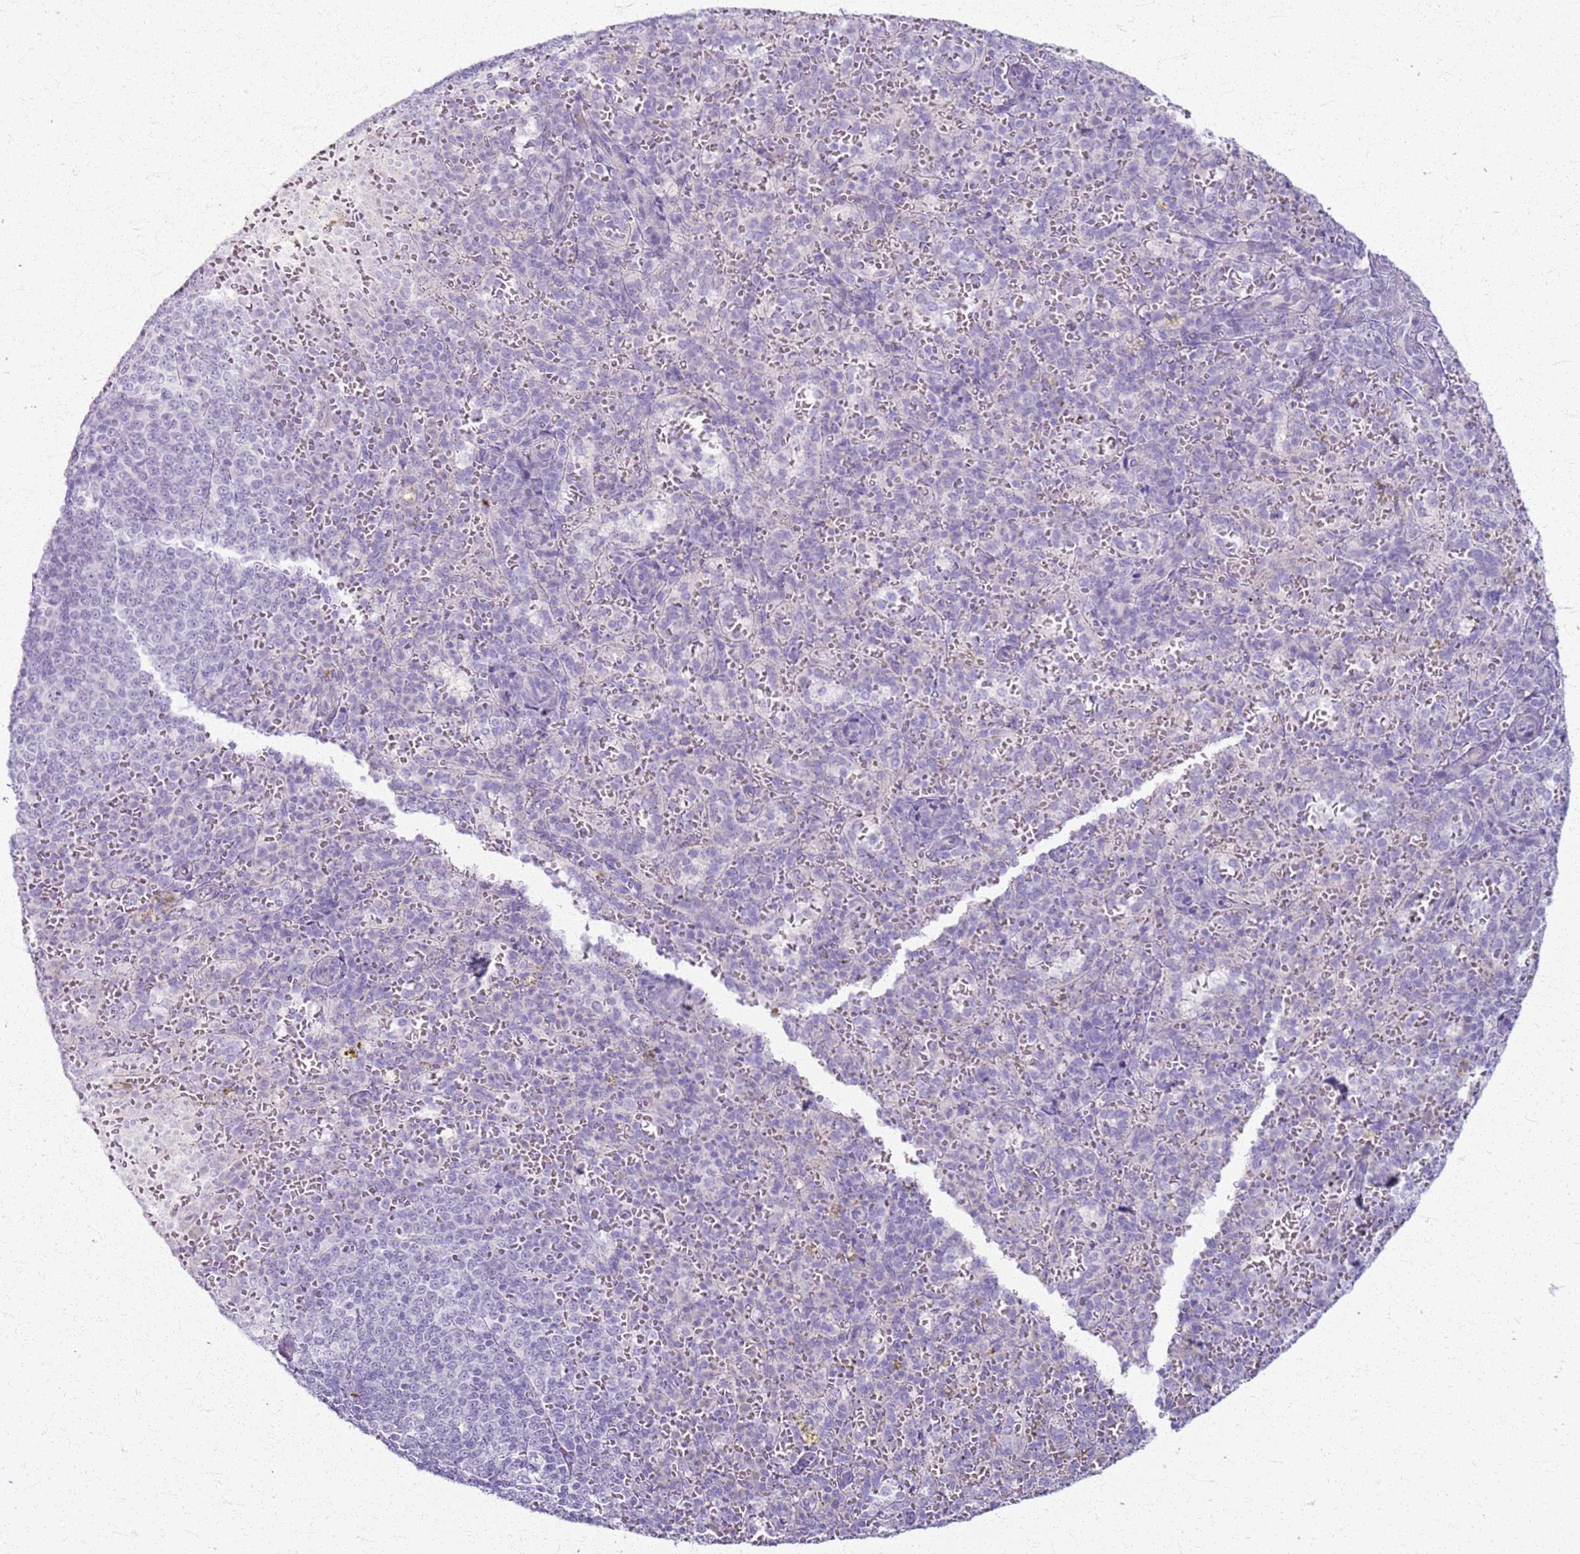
{"staining": {"intensity": "negative", "quantity": "none", "location": "none"}, "tissue": "spleen", "cell_type": "Cells in red pulp", "image_type": "normal", "snomed": [{"axis": "morphology", "description": "Normal tissue, NOS"}, {"axis": "topography", "description": "Spleen"}], "caption": "DAB (3,3'-diaminobenzidine) immunohistochemical staining of benign human spleen reveals no significant expression in cells in red pulp.", "gene": "CSRP3", "patient": {"sex": "female", "age": 21}}